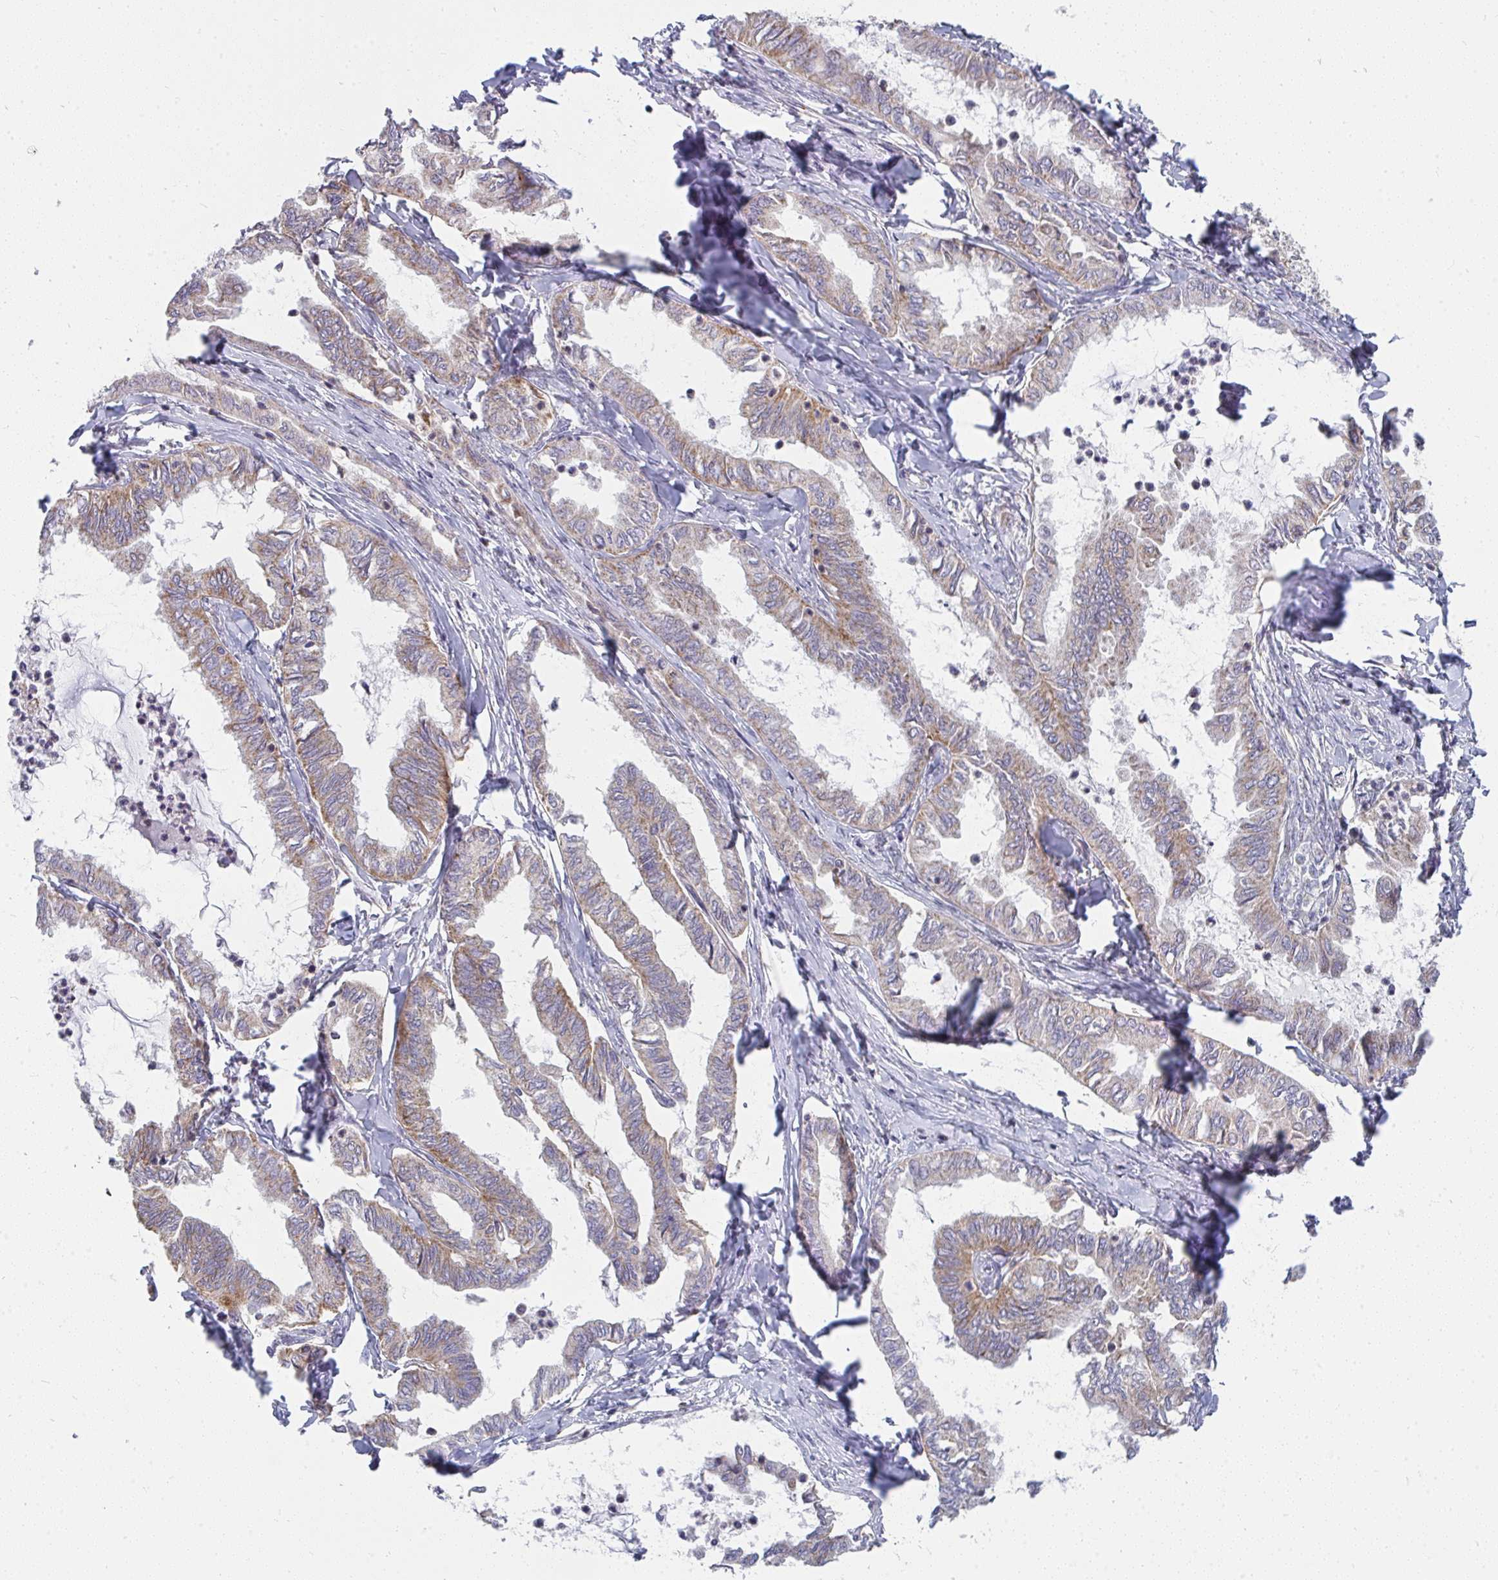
{"staining": {"intensity": "weak", "quantity": "25%-75%", "location": "cytoplasmic/membranous"}, "tissue": "ovarian cancer", "cell_type": "Tumor cells", "image_type": "cancer", "snomed": [{"axis": "morphology", "description": "Carcinoma, endometroid"}, {"axis": "topography", "description": "Ovary"}], "caption": "Approximately 25%-75% of tumor cells in endometroid carcinoma (ovarian) show weak cytoplasmic/membranous protein expression as visualized by brown immunohistochemical staining.", "gene": "FAHD1", "patient": {"sex": "female", "age": 70}}